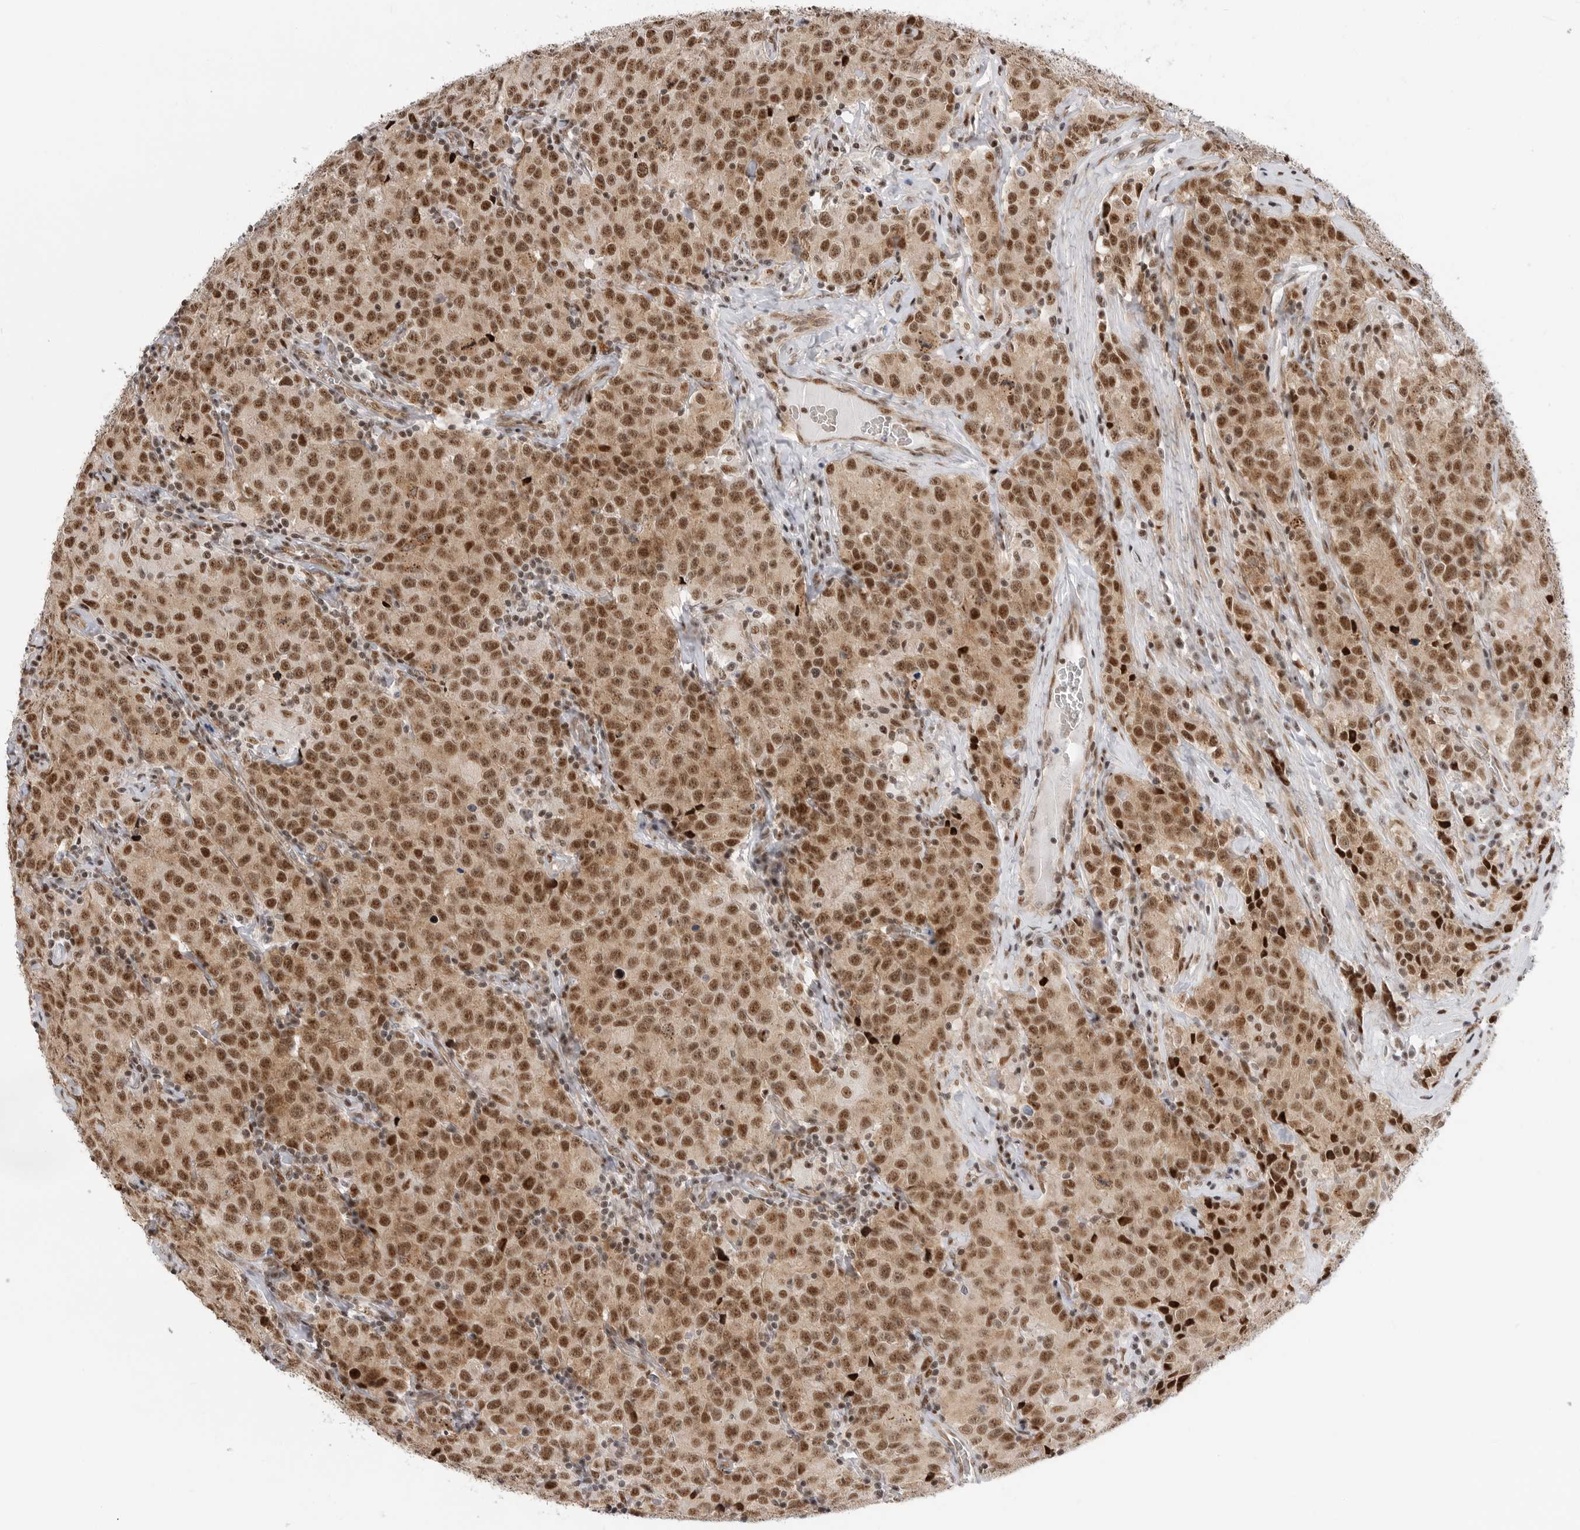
{"staining": {"intensity": "moderate", "quantity": ">75%", "location": "cytoplasmic/membranous,nuclear"}, "tissue": "testis cancer", "cell_type": "Tumor cells", "image_type": "cancer", "snomed": [{"axis": "morphology", "description": "Seminoma, NOS"}, {"axis": "morphology", "description": "Carcinoma, Embryonal, NOS"}, {"axis": "topography", "description": "Testis"}], "caption": "DAB immunohistochemical staining of testis embryonal carcinoma displays moderate cytoplasmic/membranous and nuclear protein expression in approximately >75% of tumor cells.", "gene": "GPATCH2", "patient": {"sex": "male", "age": 43}}